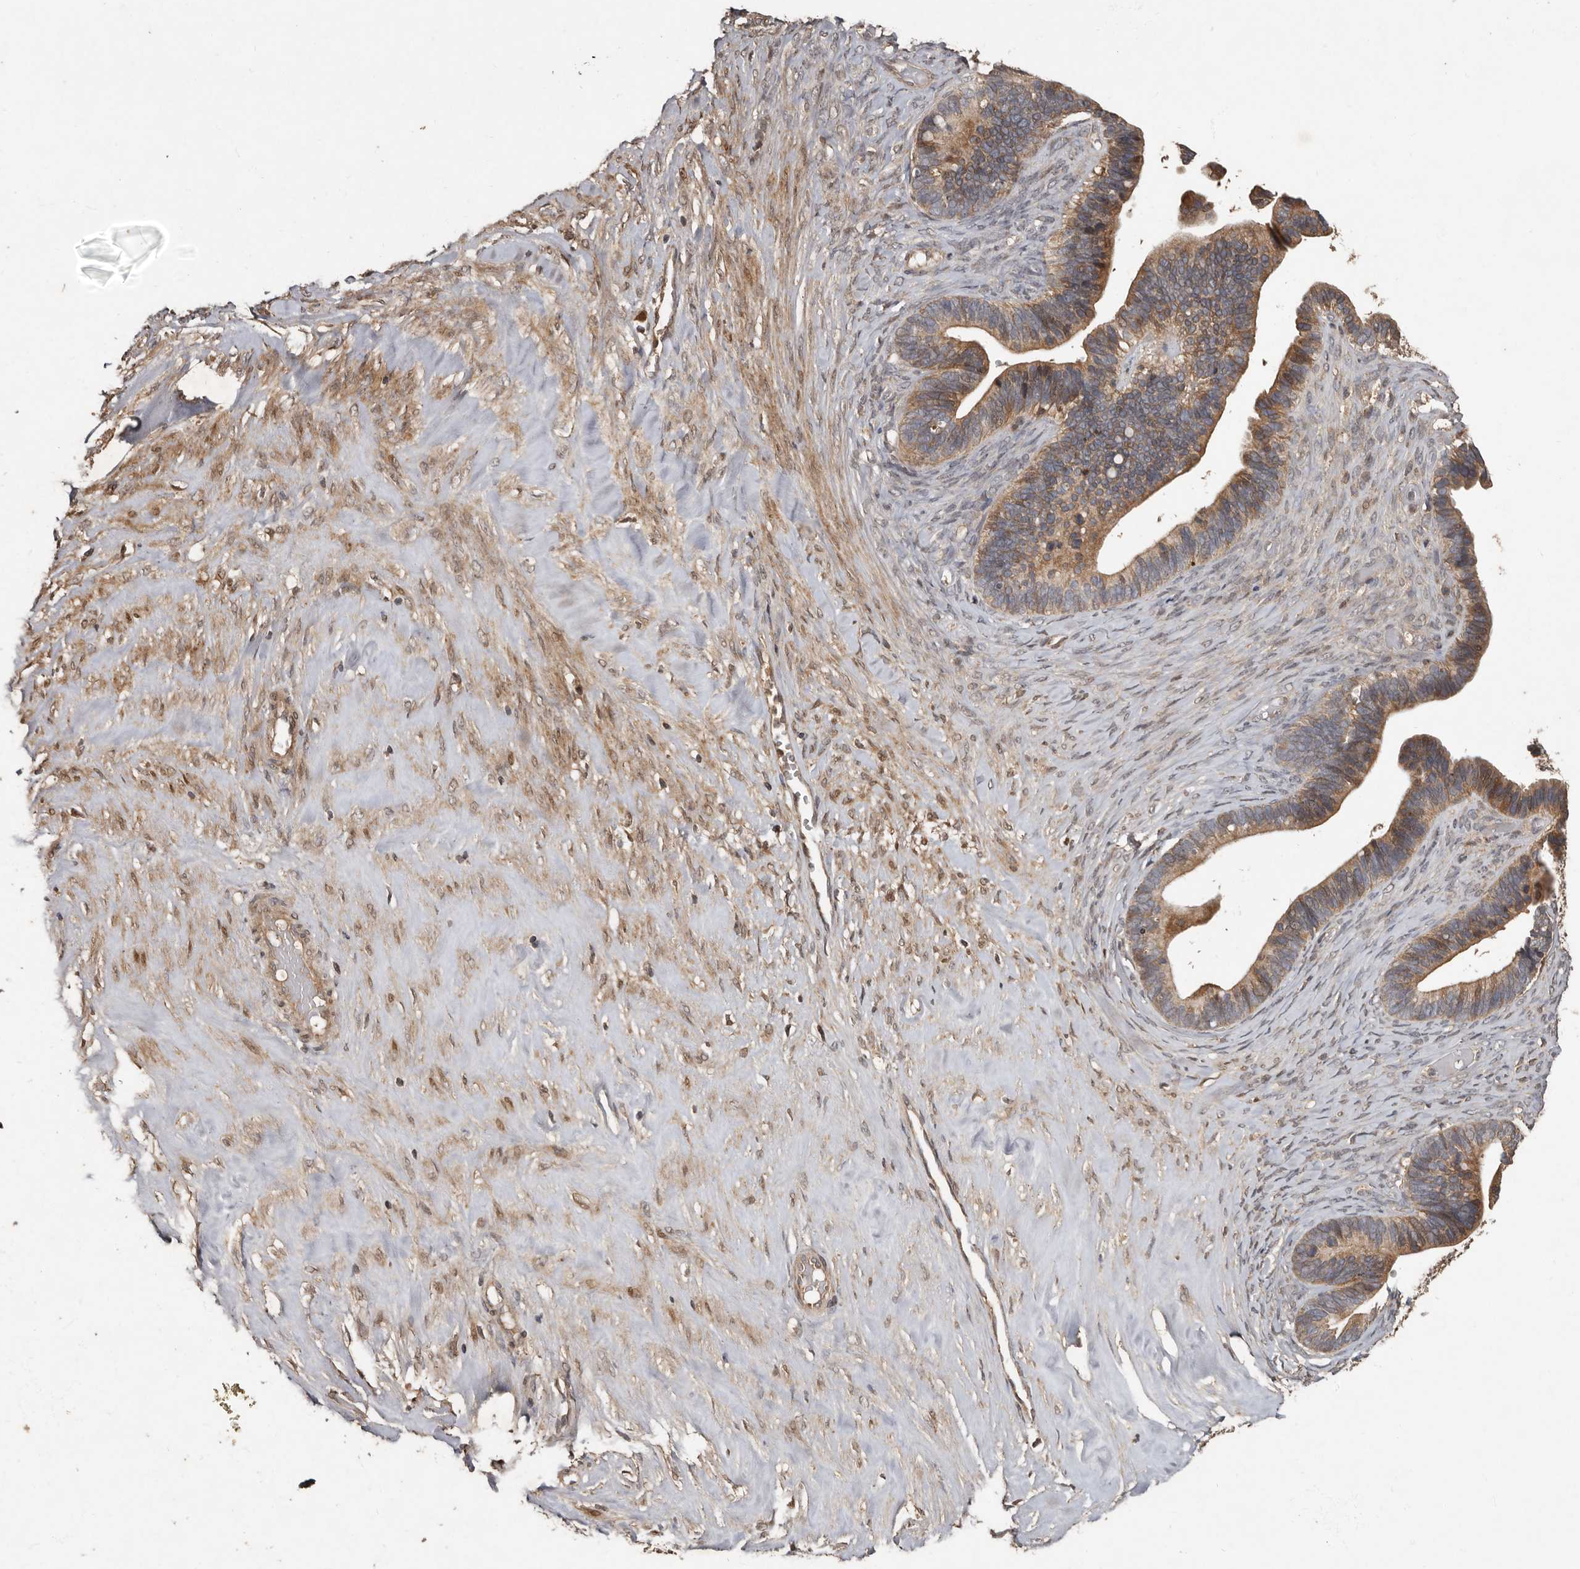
{"staining": {"intensity": "moderate", "quantity": ">75%", "location": "cytoplasmic/membranous"}, "tissue": "ovarian cancer", "cell_type": "Tumor cells", "image_type": "cancer", "snomed": [{"axis": "morphology", "description": "Cystadenocarcinoma, serous, NOS"}, {"axis": "topography", "description": "Ovary"}], "caption": "Ovarian serous cystadenocarcinoma stained with DAB (3,3'-diaminobenzidine) immunohistochemistry (IHC) exhibits medium levels of moderate cytoplasmic/membranous expression in approximately >75% of tumor cells.", "gene": "KIF26B", "patient": {"sex": "female", "age": 56}}